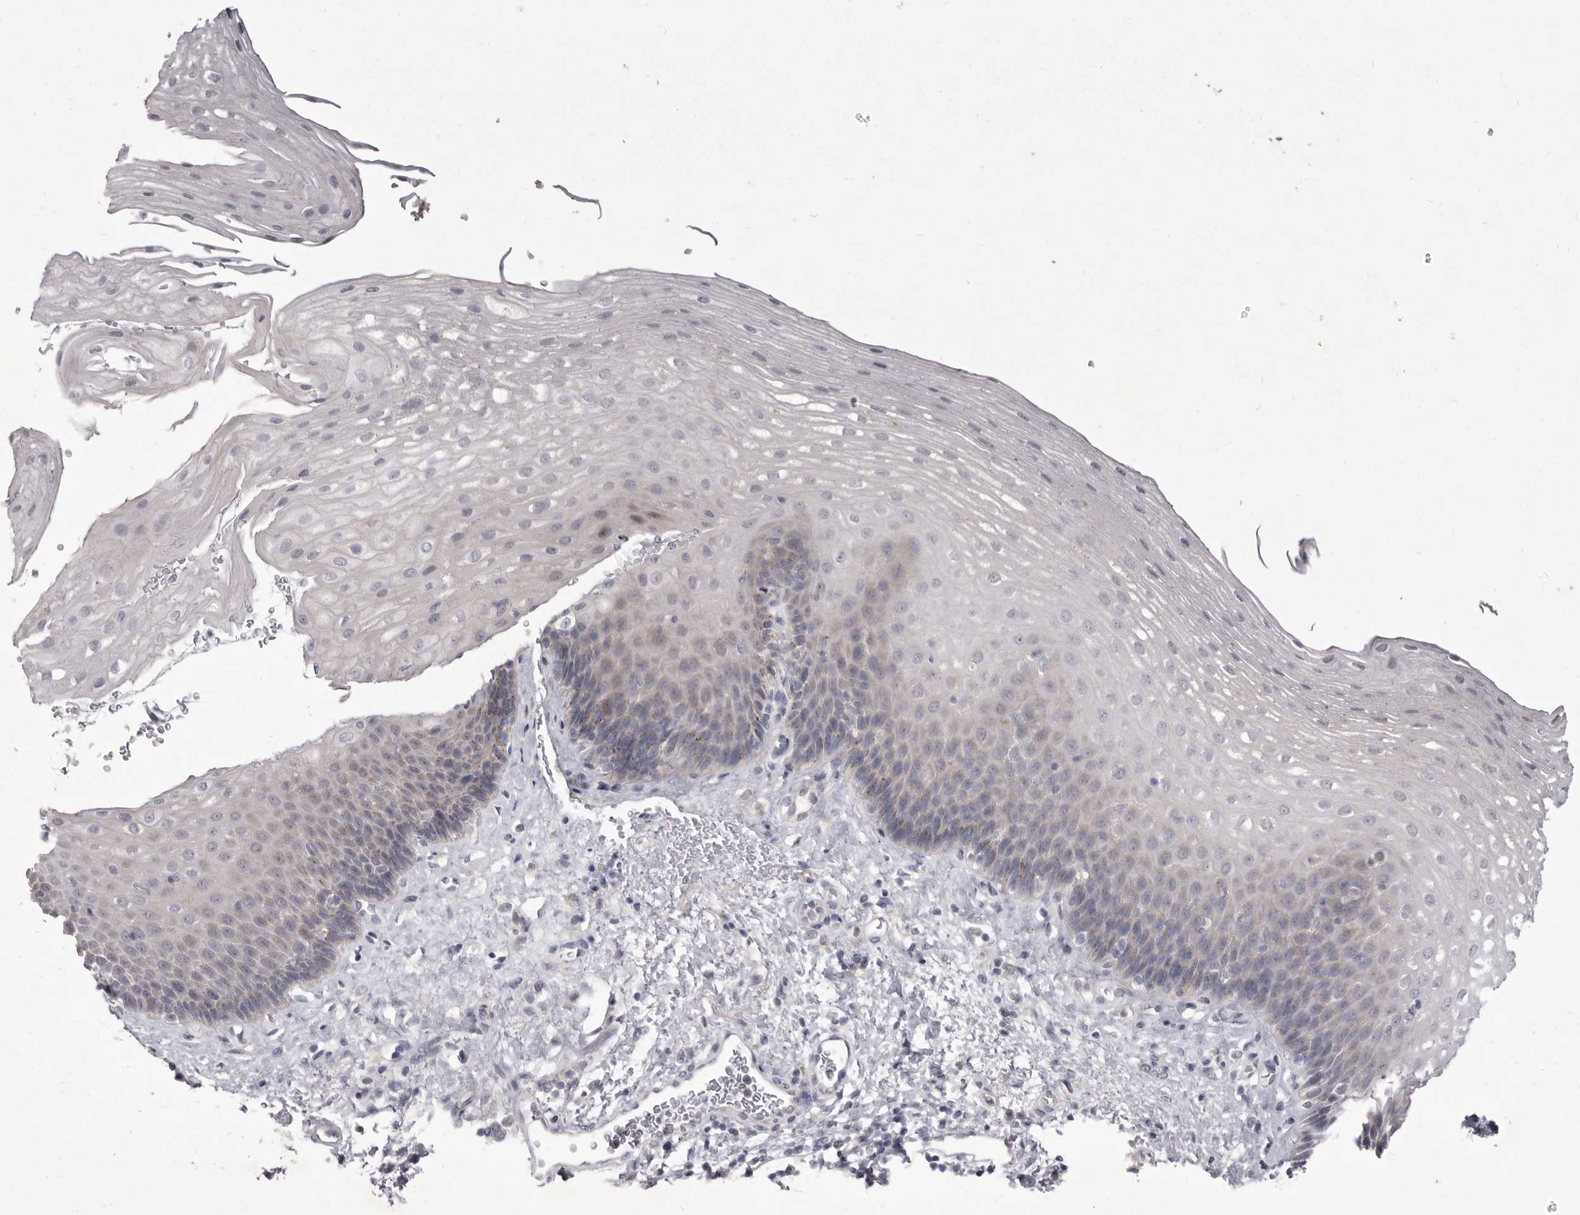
{"staining": {"intensity": "weak", "quantity": "<25%", "location": "cytoplasmic/membranous"}, "tissue": "esophagus", "cell_type": "Squamous epithelial cells", "image_type": "normal", "snomed": [{"axis": "morphology", "description": "Normal tissue, NOS"}, {"axis": "topography", "description": "Esophagus"}], "caption": "Immunohistochemistry photomicrograph of unremarkable esophagus stained for a protein (brown), which reveals no positivity in squamous epithelial cells. The staining is performed using DAB brown chromogen with nuclei counter-stained in using hematoxylin.", "gene": "P2RX6", "patient": {"sex": "female", "age": 66}}